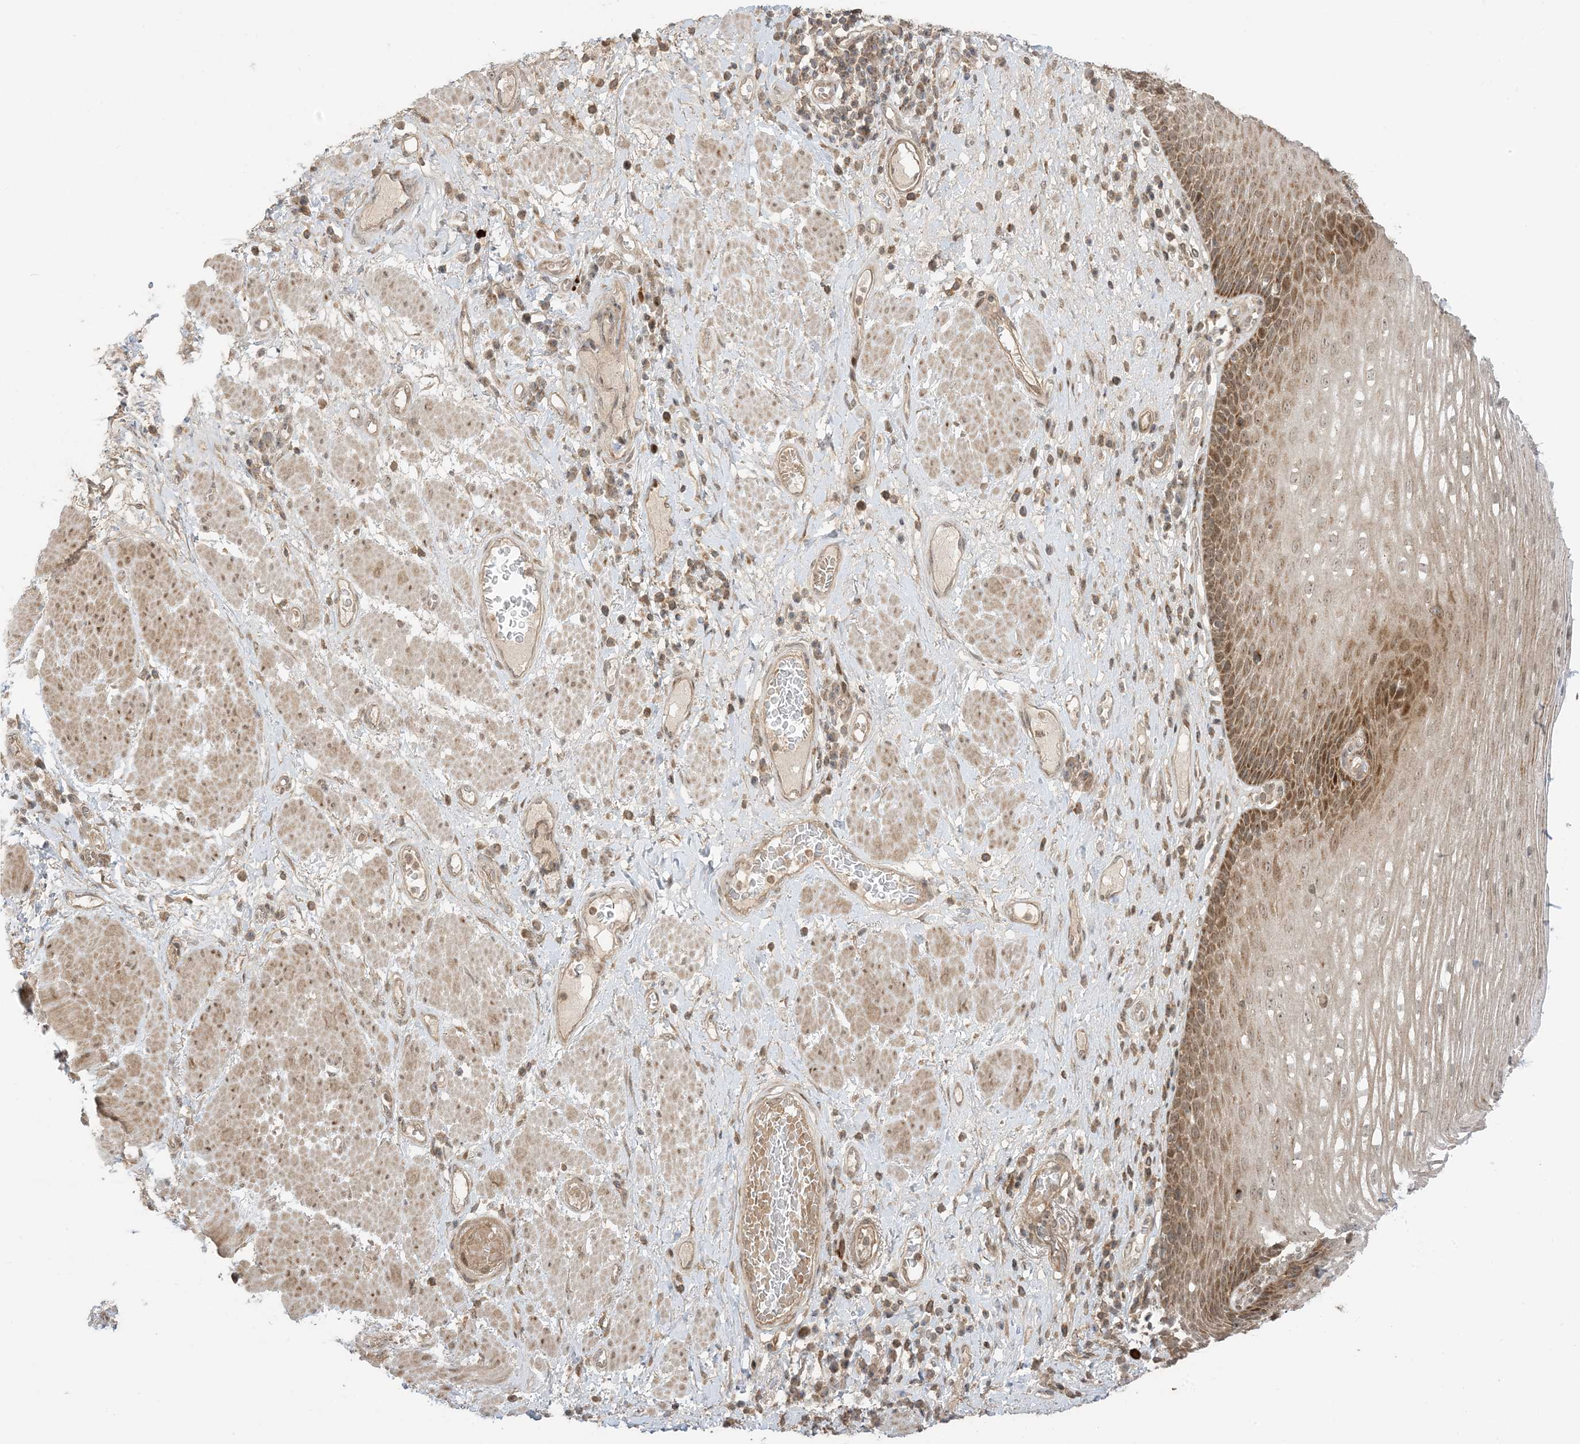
{"staining": {"intensity": "moderate", "quantity": ">75%", "location": "cytoplasmic/membranous,nuclear"}, "tissue": "esophagus", "cell_type": "Squamous epithelial cells", "image_type": "normal", "snomed": [{"axis": "morphology", "description": "Normal tissue, NOS"}, {"axis": "morphology", "description": "Adenocarcinoma, NOS"}, {"axis": "topography", "description": "Esophagus"}], "caption": "Immunohistochemistry (IHC) micrograph of benign human esophagus stained for a protein (brown), which demonstrates medium levels of moderate cytoplasmic/membranous,nuclear positivity in about >75% of squamous epithelial cells.", "gene": "PHLDB2", "patient": {"sex": "male", "age": 62}}